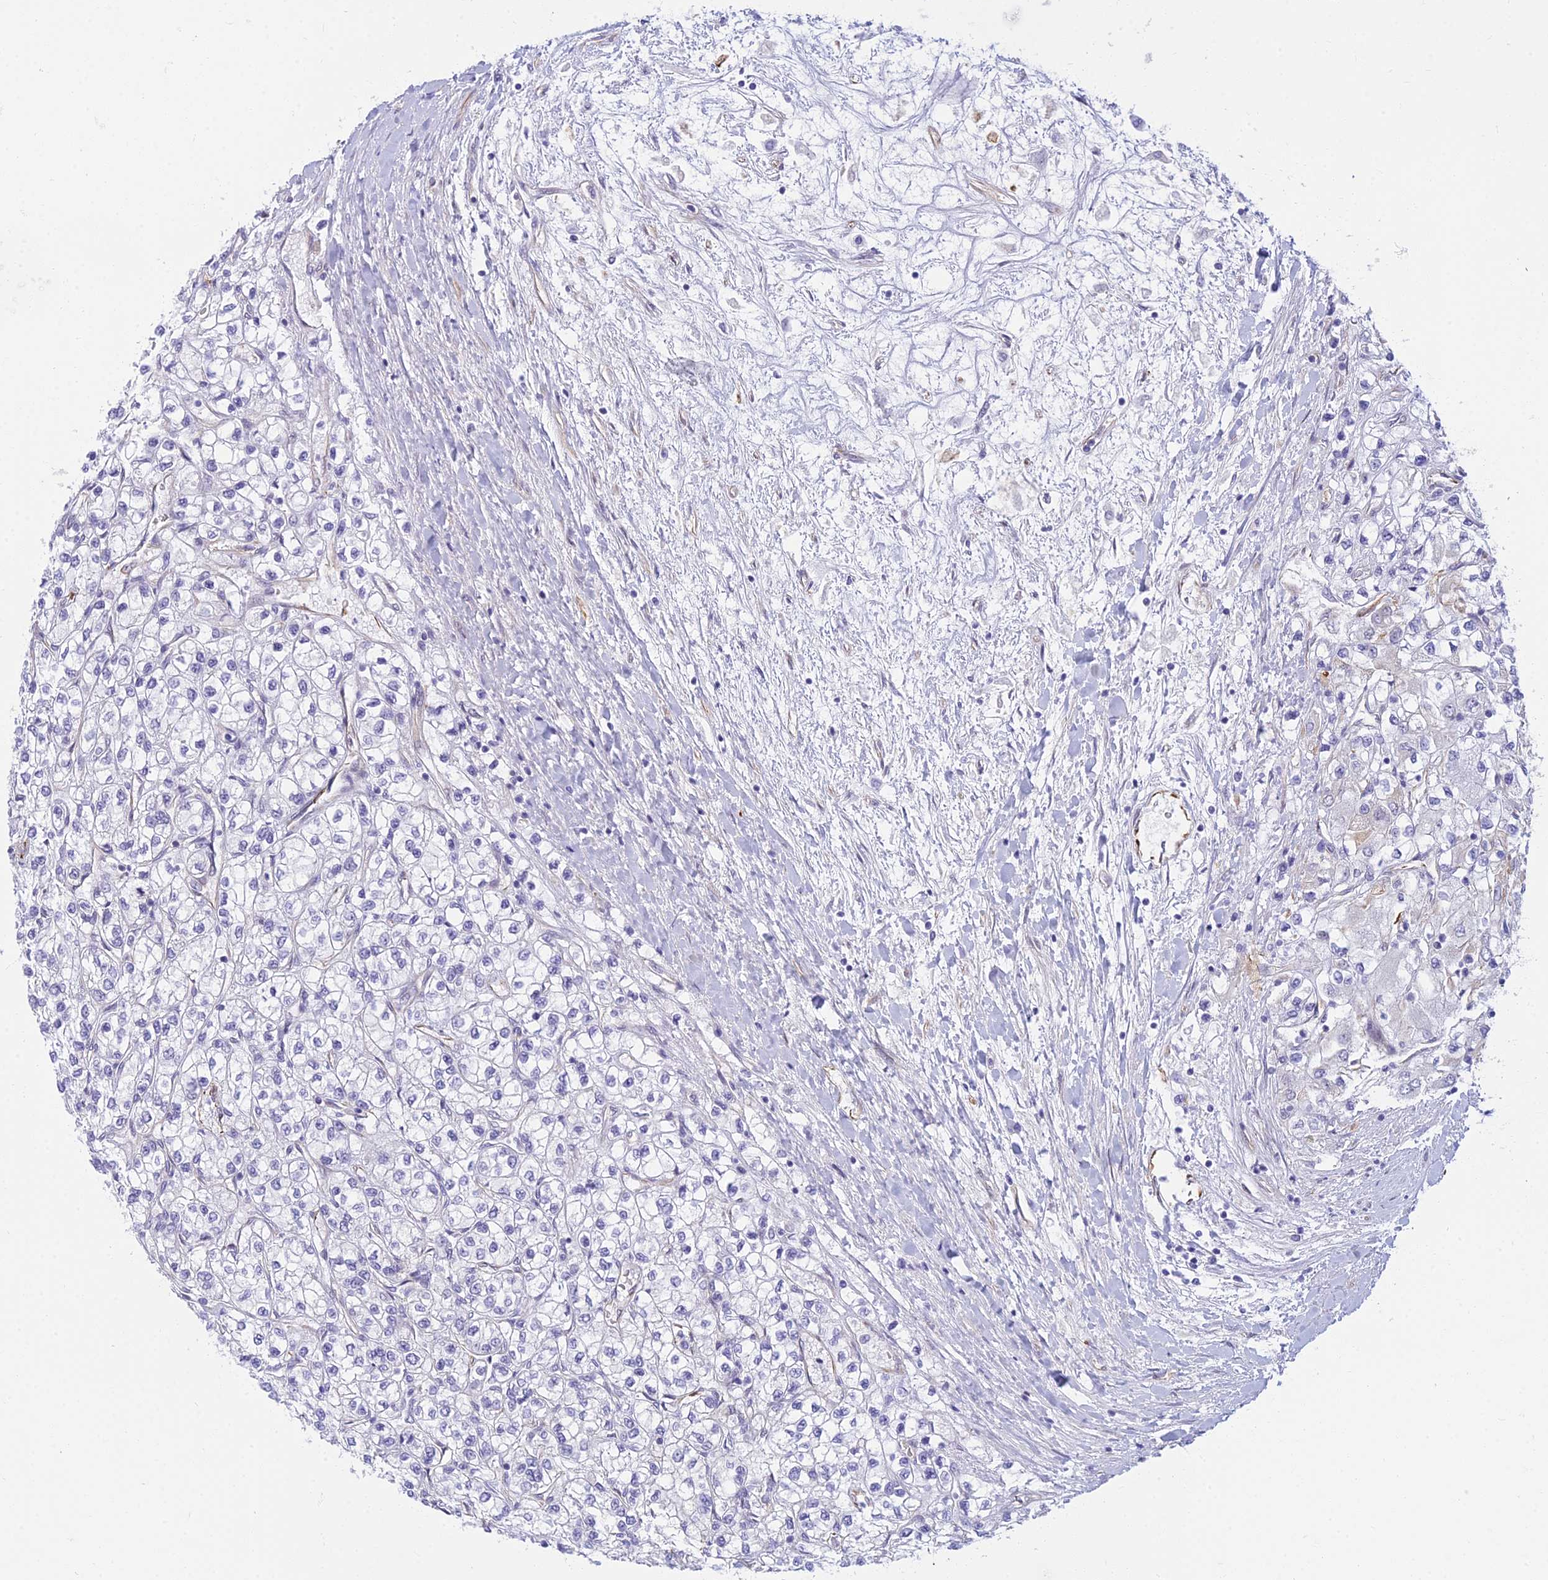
{"staining": {"intensity": "negative", "quantity": "none", "location": "none"}, "tissue": "renal cancer", "cell_type": "Tumor cells", "image_type": "cancer", "snomed": [{"axis": "morphology", "description": "Adenocarcinoma, NOS"}, {"axis": "topography", "description": "Kidney"}], "caption": "The micrograph displays no staining of tumor cells in adenocarcinoma (renal).", "gene": "SAPCD2", "patient": {"sex": "male", "age": 80}}